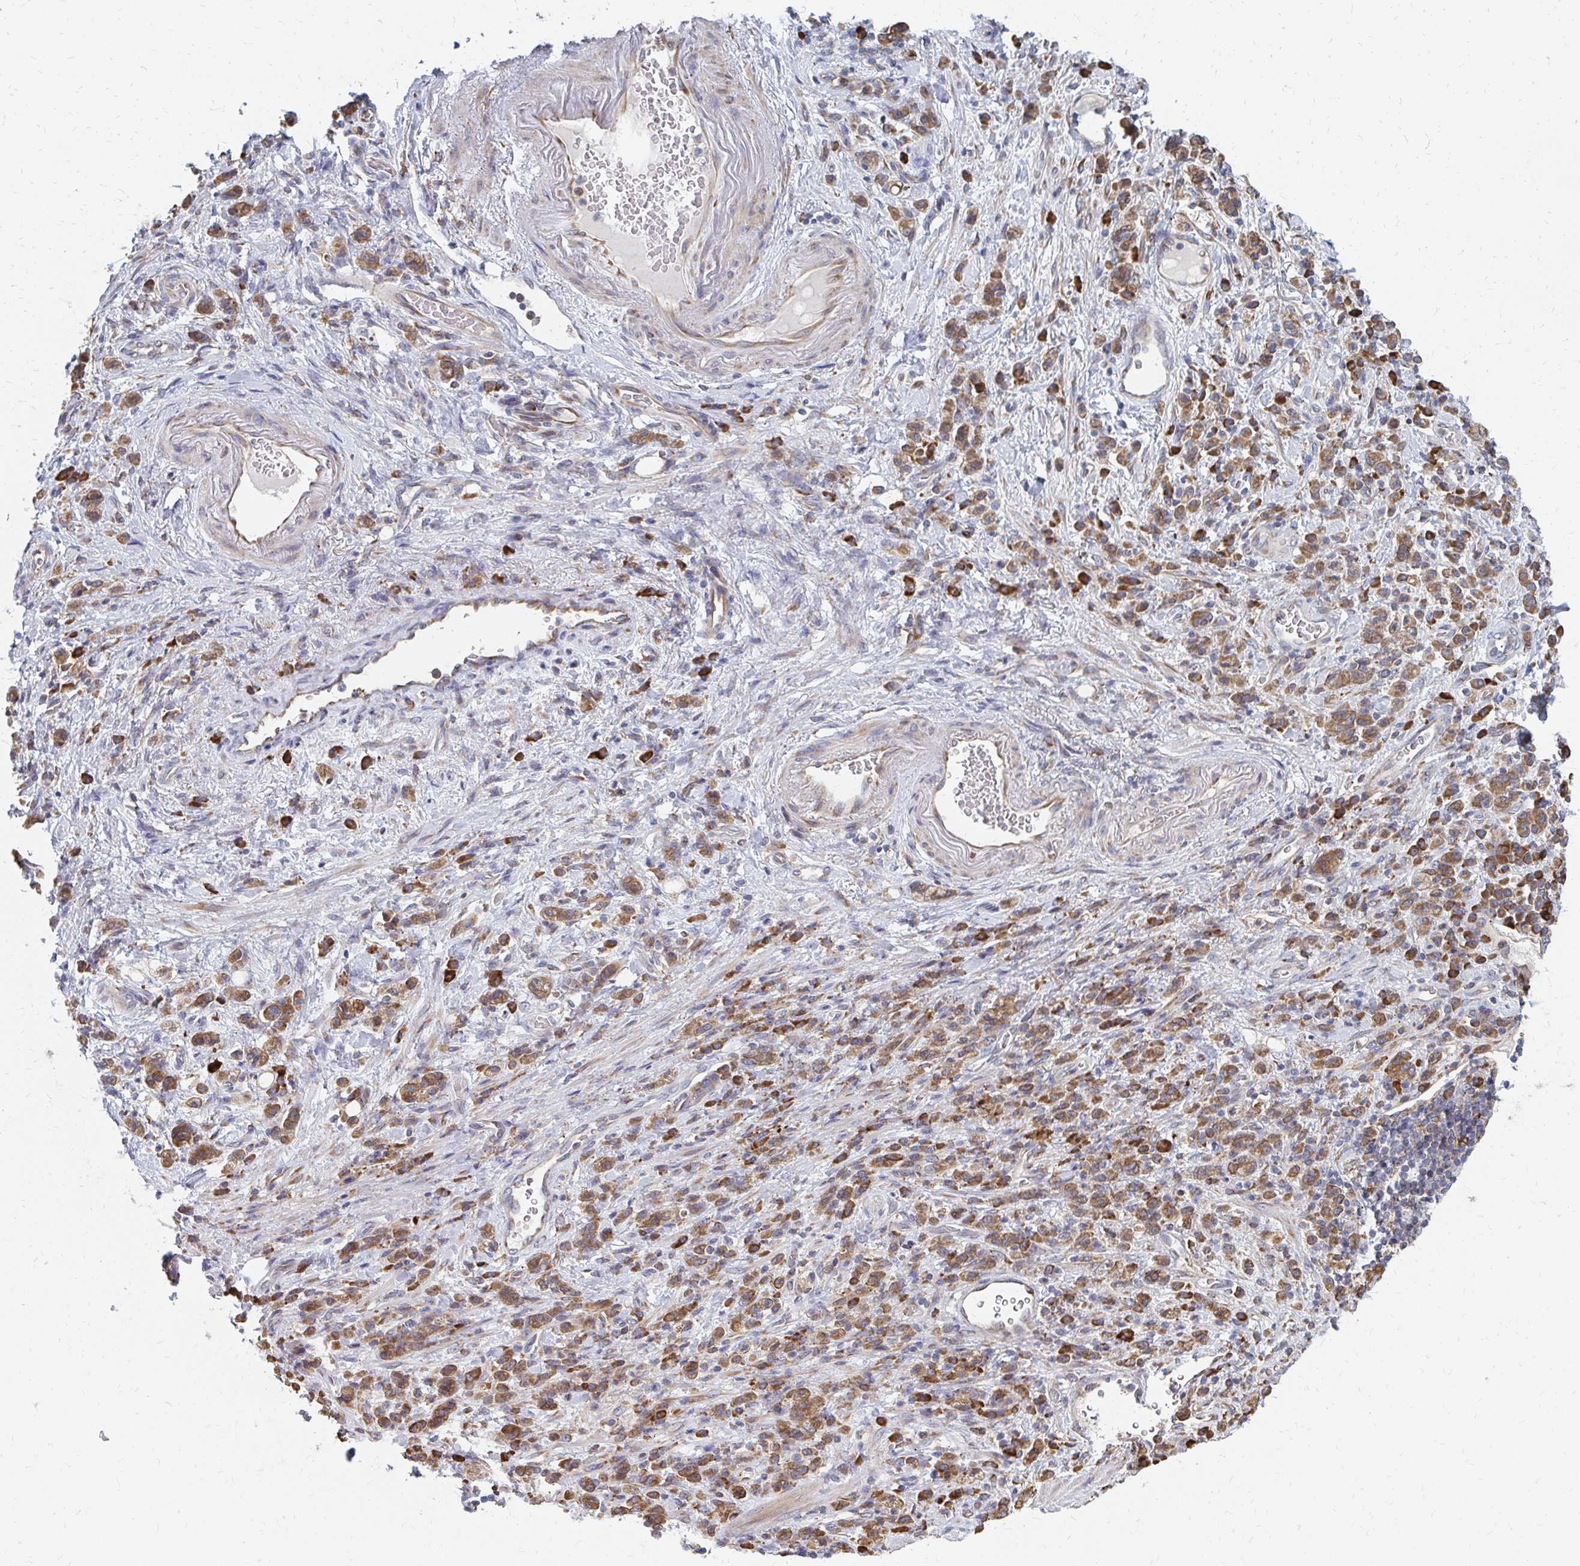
{"staining": {"intensity": "strong", "quantity": ">75%", "location": "cytoplasmic/membranous"}, "tissue": "stomach cancer", "cell_type": "Tumor cells", "image_type": "cancer", "snomed": [{"axis": "morphology", "description": "Adenocarcinoma, NOS"}, {"axis": "topography", "description": "Stomach"}], "caption": "Immunohistochemistry micrograph of neoplastic tissue: stomach cancer stained using IHC shows high levels of strong protein expression localized specifically in the cytoplasmic/membranous of tumor cells, appearing as a cytoplasmic/membranous brown color.", "gene": "PPP1R13L", "patient": {"sex": "male", "age": 77}}